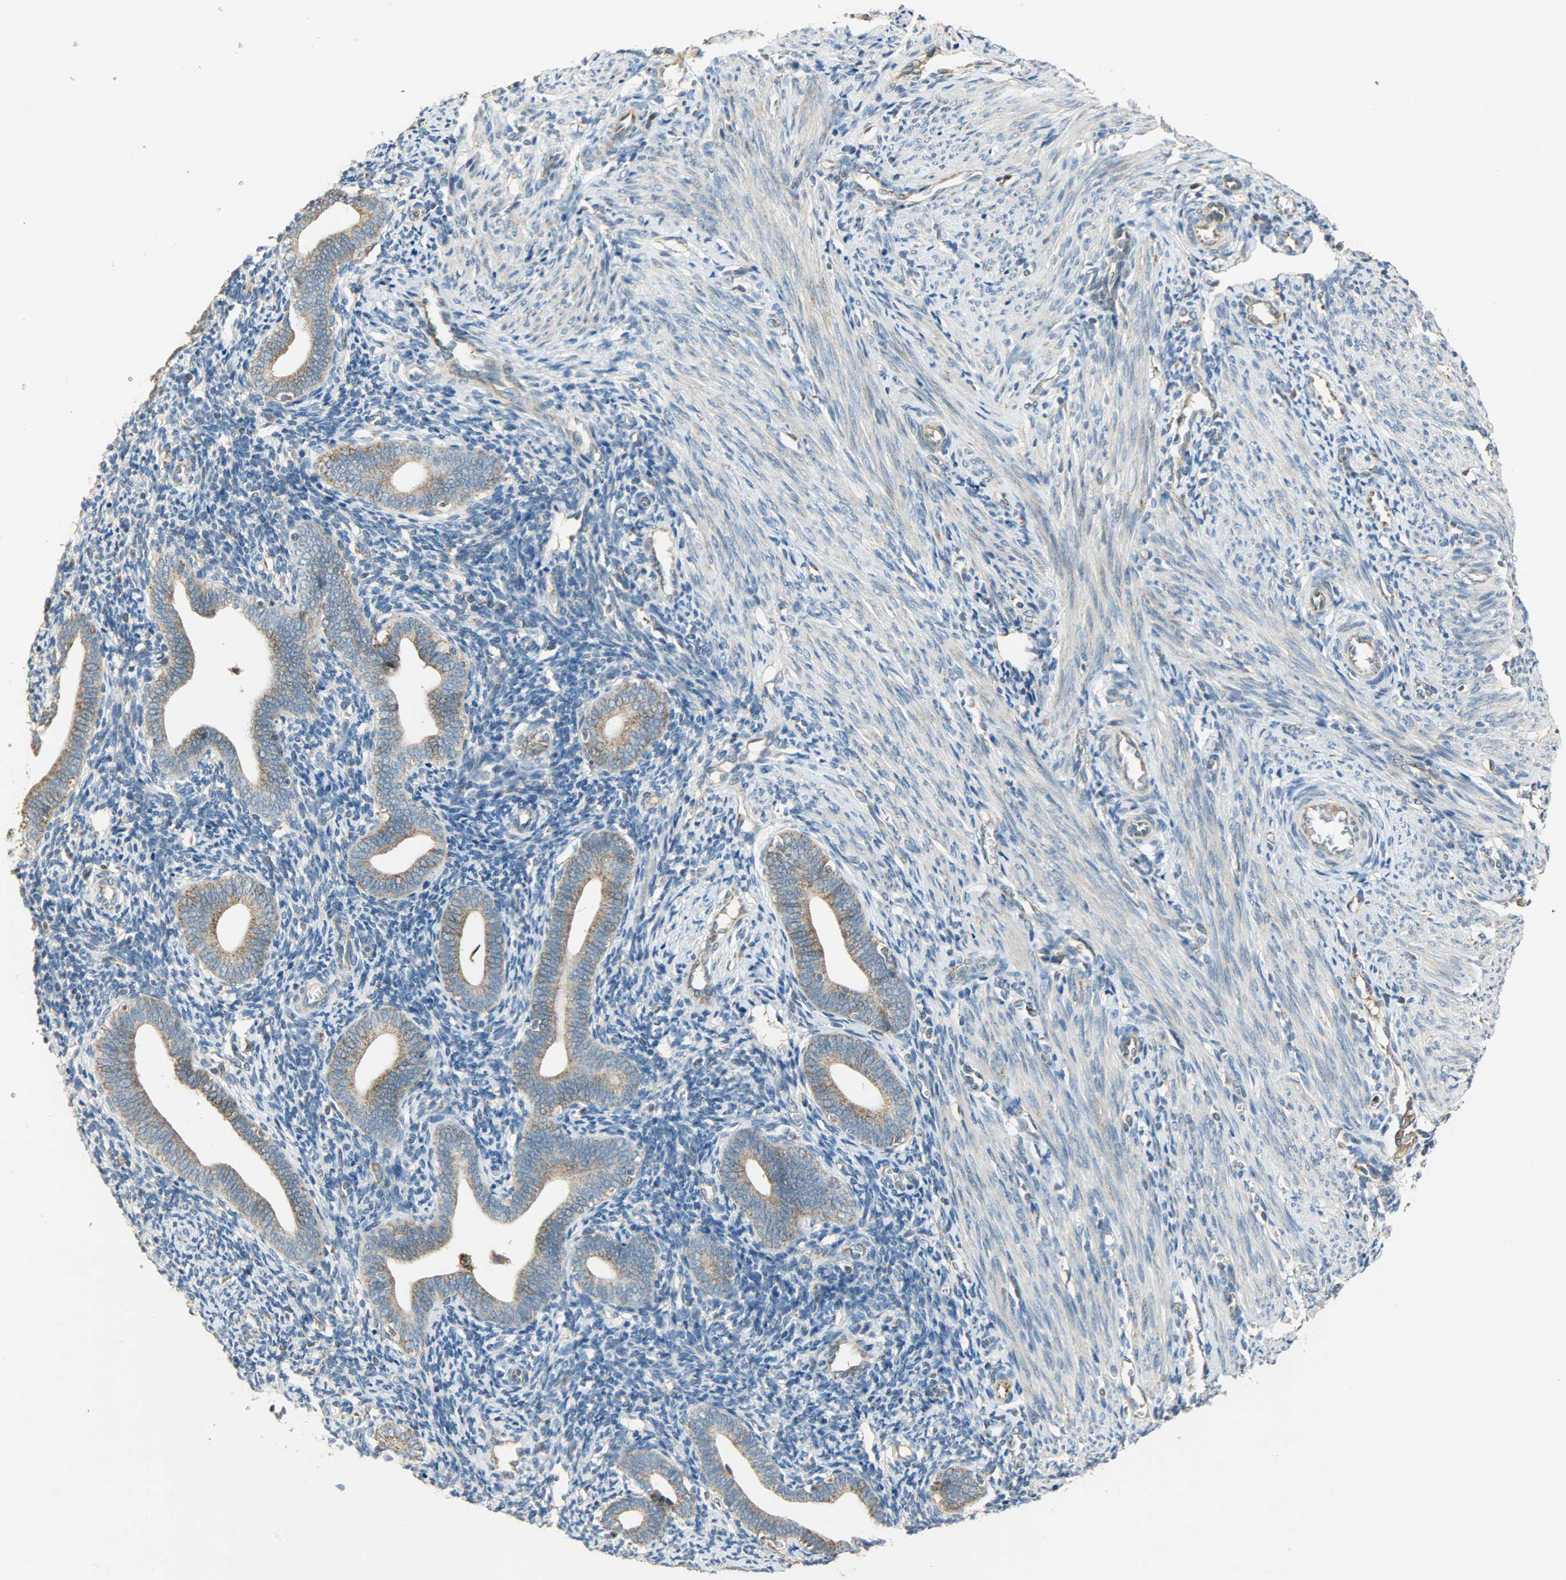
{"staining": {"intensity": "weak", "quantity": ">75%", "location": "cytoplasmic/membranous"}, "tissue": "endometrium", "cell_type": "Cells in endometrial stroma", "image_type": "normal", "snomed": [{"axis": "morphology", "description": "Normal tissue, NOS"}, {"axis": "topography", "description": "Uterus"}, {"axis": "topography", "description": "Endometrium"}], "caption": "A histopathology image of endometrium stained for a protein demonstrates weak cytoplasmic/membranous brown staining in cells in endometrial stroma. (DAB (3,3'-diaminobenzidine) IHC with brightfield microscopy, high magnification).", "gene": "HDHD5", "patient": {"sex": "female", "age": 33}}